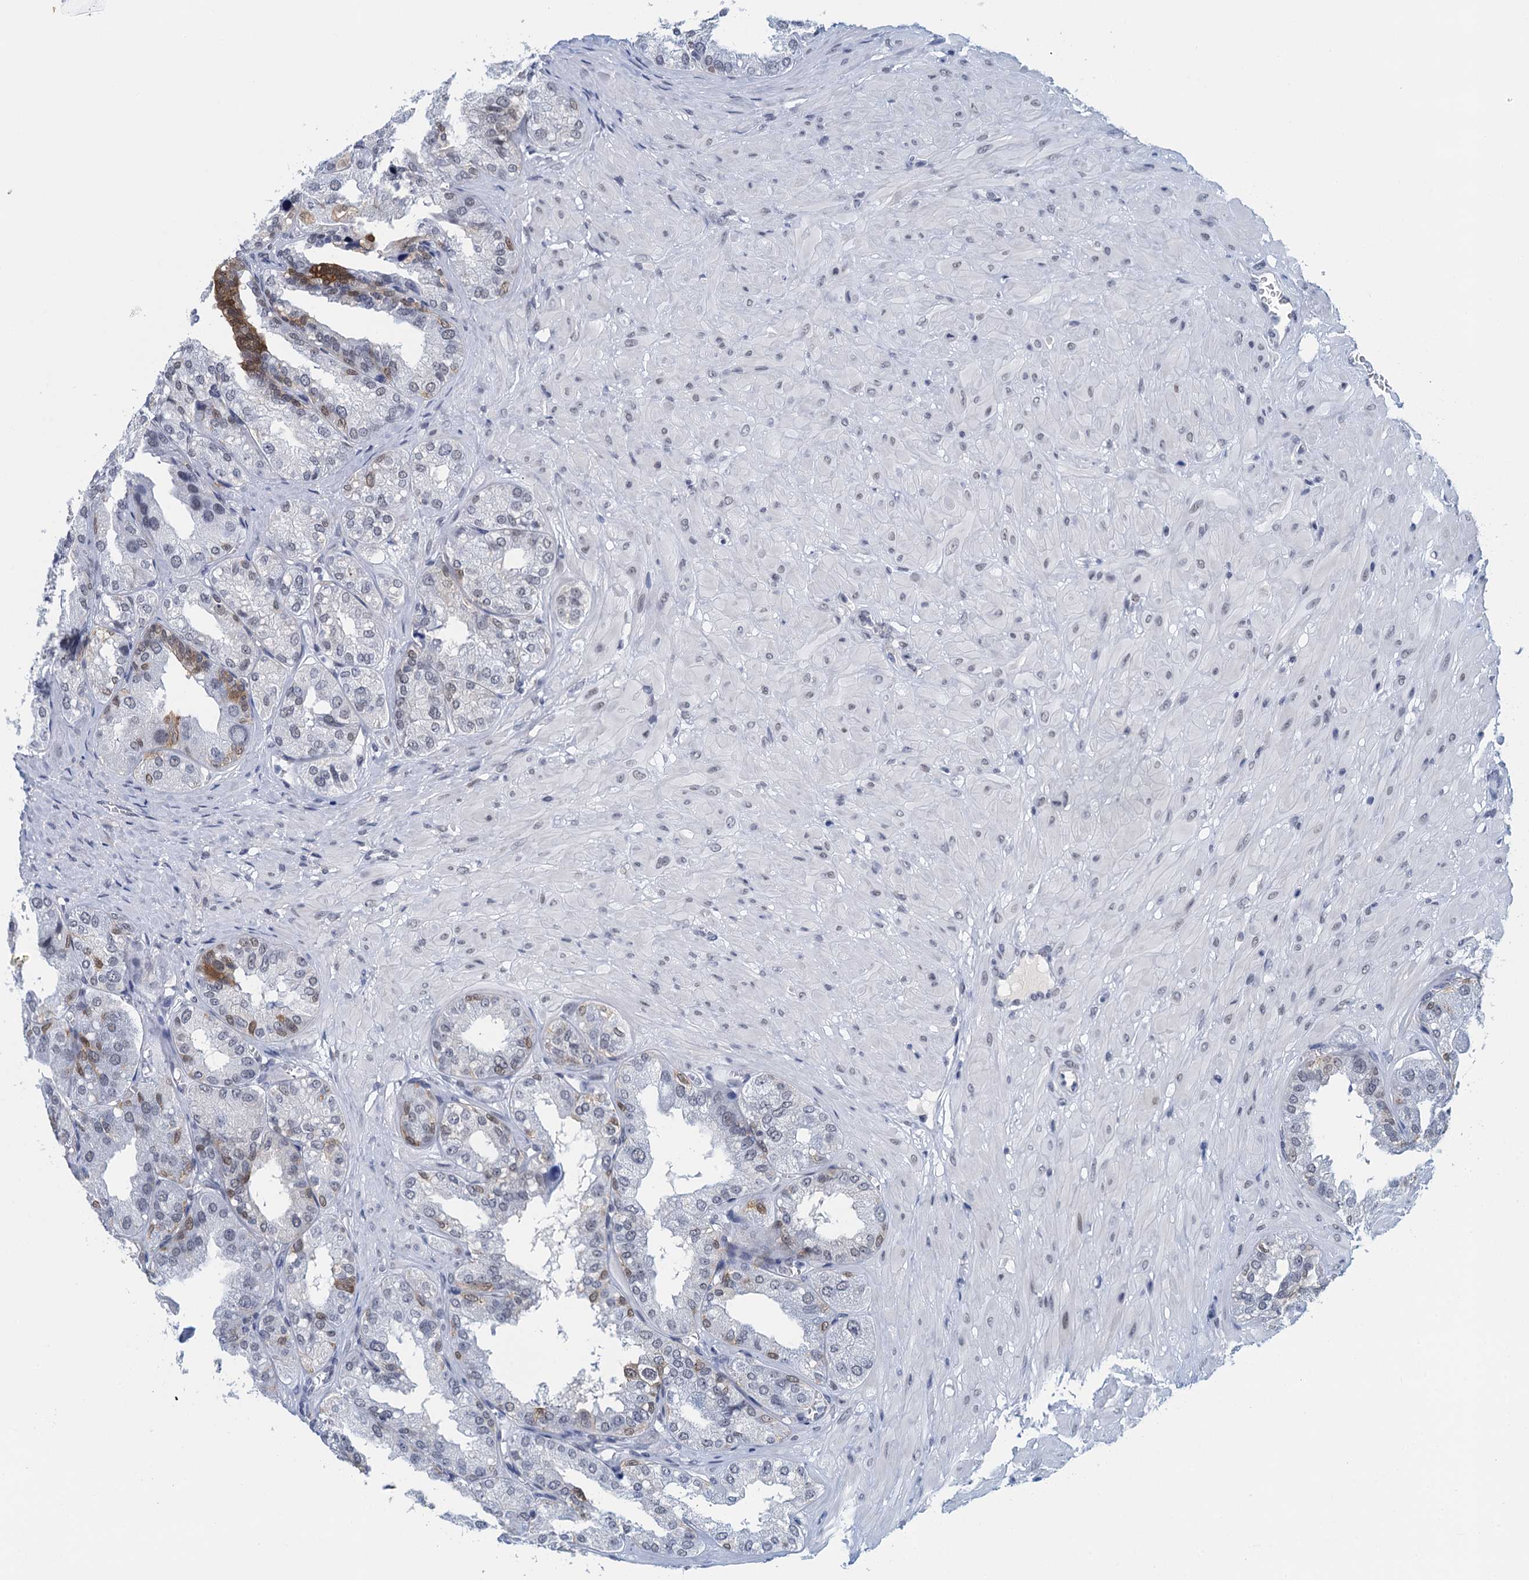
{"staining": {"intensity": "moderate", "quantity": "<25%", "location": "cytoplasmic/membranous"}, "tissue": "seminal vesicle", "cell_type": "Glandular cells", "image_type": "normal", "snomed": [{"axis": "morphology", "description": "Normal tissue, NOS"}, {"axis": "topography", "description": "Prostate"}, {"axis": "topography", "description": "Seminal veicle"}], "caption": "Unremarkable seminal vesicle reveals moderate cytoplasmic/membranous staining in about <25% of glandular cells, visualized by immunohistochemistry.", "gene": "EPS8L1", "patient": {"sex": "male", "age": 51}}